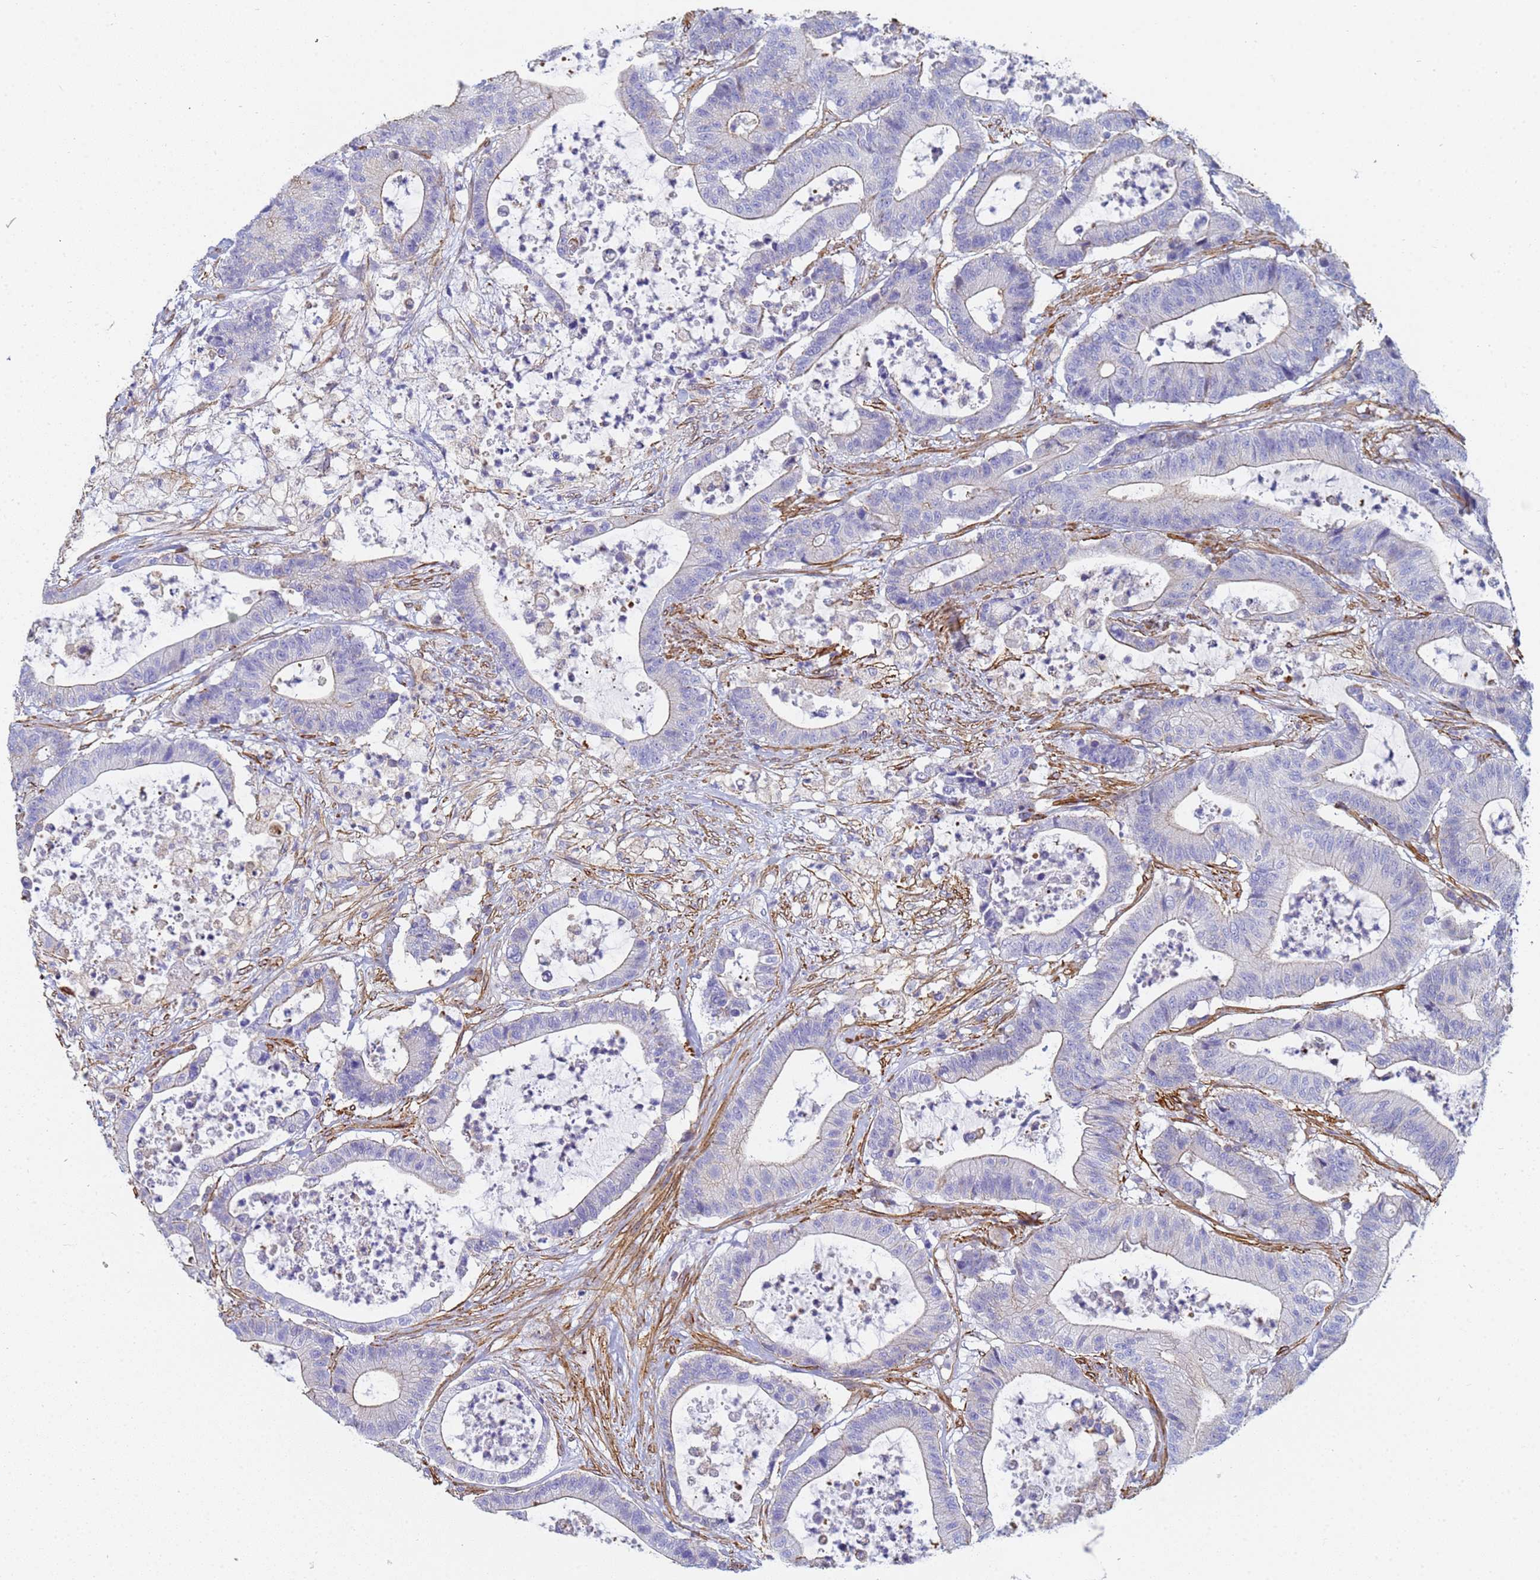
{"staining": {"intensity": "weak", "quantity": "<25%", "location": "cytoplasmic/membranous"}, "tissue": "colorectal cancer", "cell_type": "Tumor cells", "image_type": "cancer", "snomed": [{"axis": "morphology", "description": "Adenocarcinoma, NOS"}, {"axis": "topography", "description": "Colon"}], "caption": "A micrograph of human colorectal cancer is negative for staining in tumor cells.", "gene": "TPM1", "patient": {"sex": "female", "age": 84}}